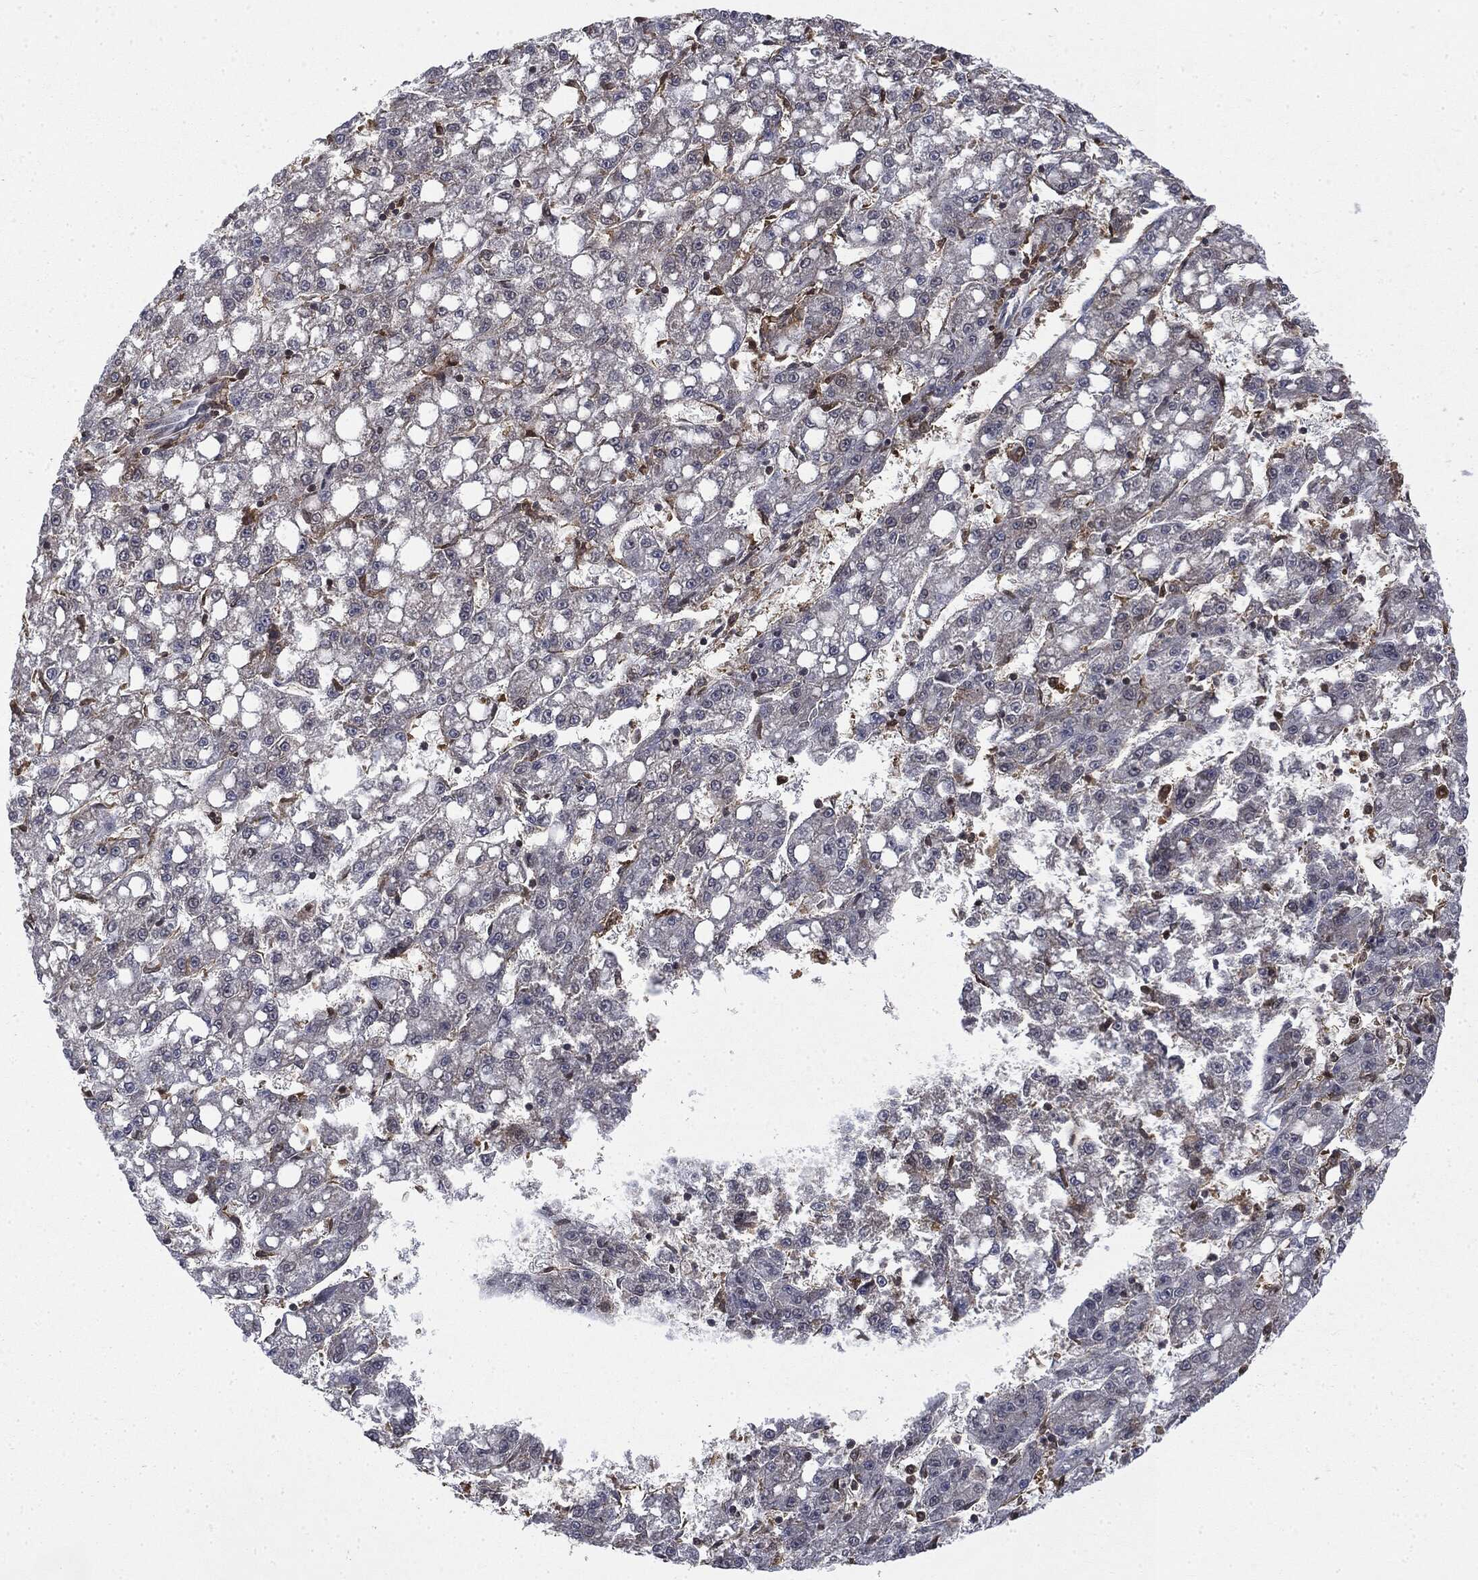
{"staining": {"intensity": "negative", "quantity": "none", "location": "none"}, "tissue": "liver cancer", "cell_type": "Tumor cells", "image_type": "cancer", "snomed": [{"axis": "morphology", "description": "Carcinoma, Hepatocellular, NOS"}, {"axis": "topography", "description": "Liver"}], "caption": "A high-resolution image shows immunohistochemistry staining of hepatocellular carcinoma (liver), which exhibits no significant expression in tumor cells.", "gene": "SNX5", "patient": {"sex": "female", "age": 65}}